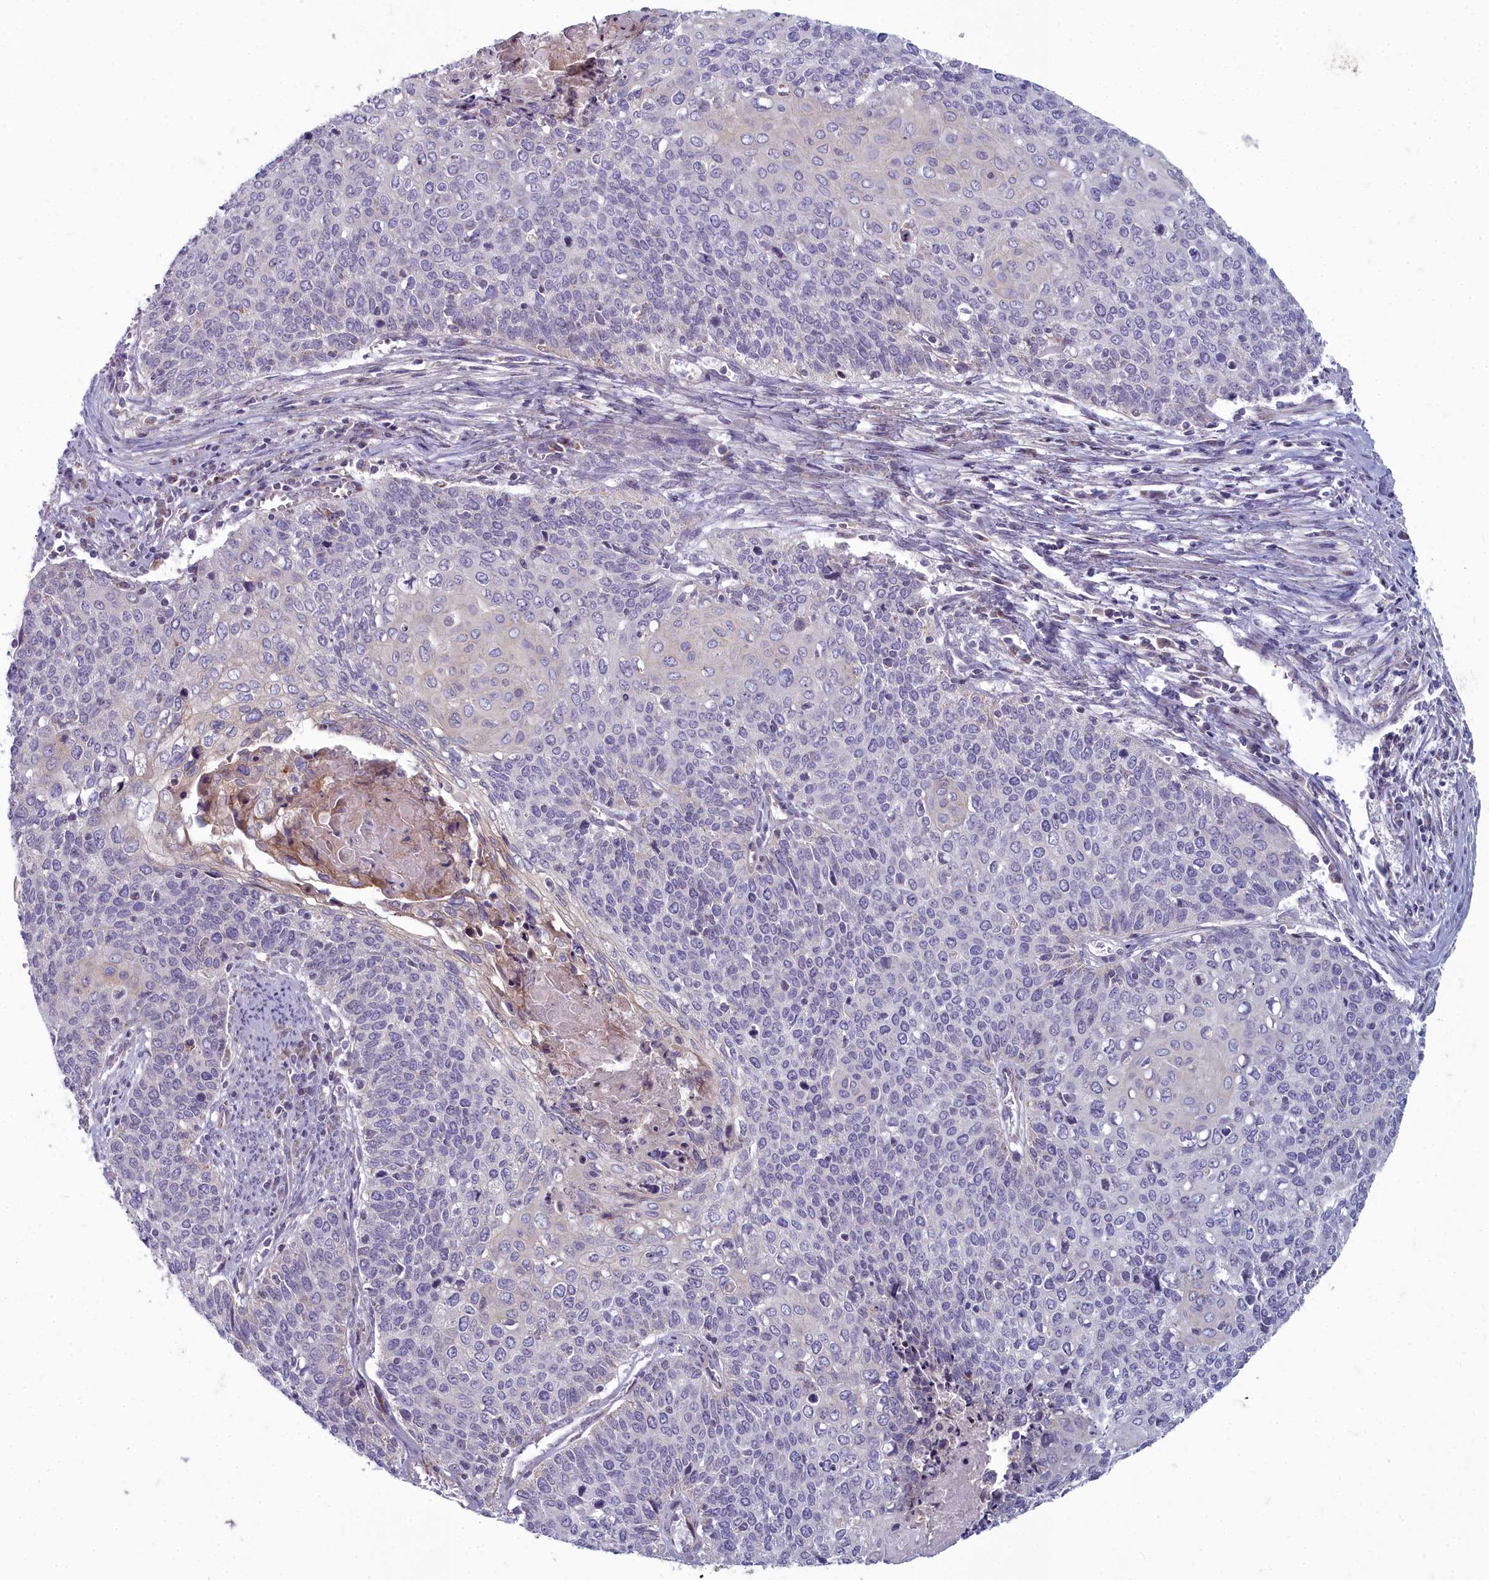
{"staining": {"intensity": "negative", "quantity": "none", "location": "none"}, "tissue": "cervical cancer", "cell_type": "Tumor cells", "image_type": "cancer", "snomed": [{"axis": "morphology", "description": "Squamous cell carcinoma, NOS"}, {"axis": "topography", "description": "Cervix"}], "caption": "Immunohistochemistry (IHC) photomicrograph of cervical cancer (squamous cell carcinoma) stained for a protein (brown), which demonstrates no expression in tumor cells.", "gene": "INSYN2A", "patient": {"sex": "female", "age": 39}}